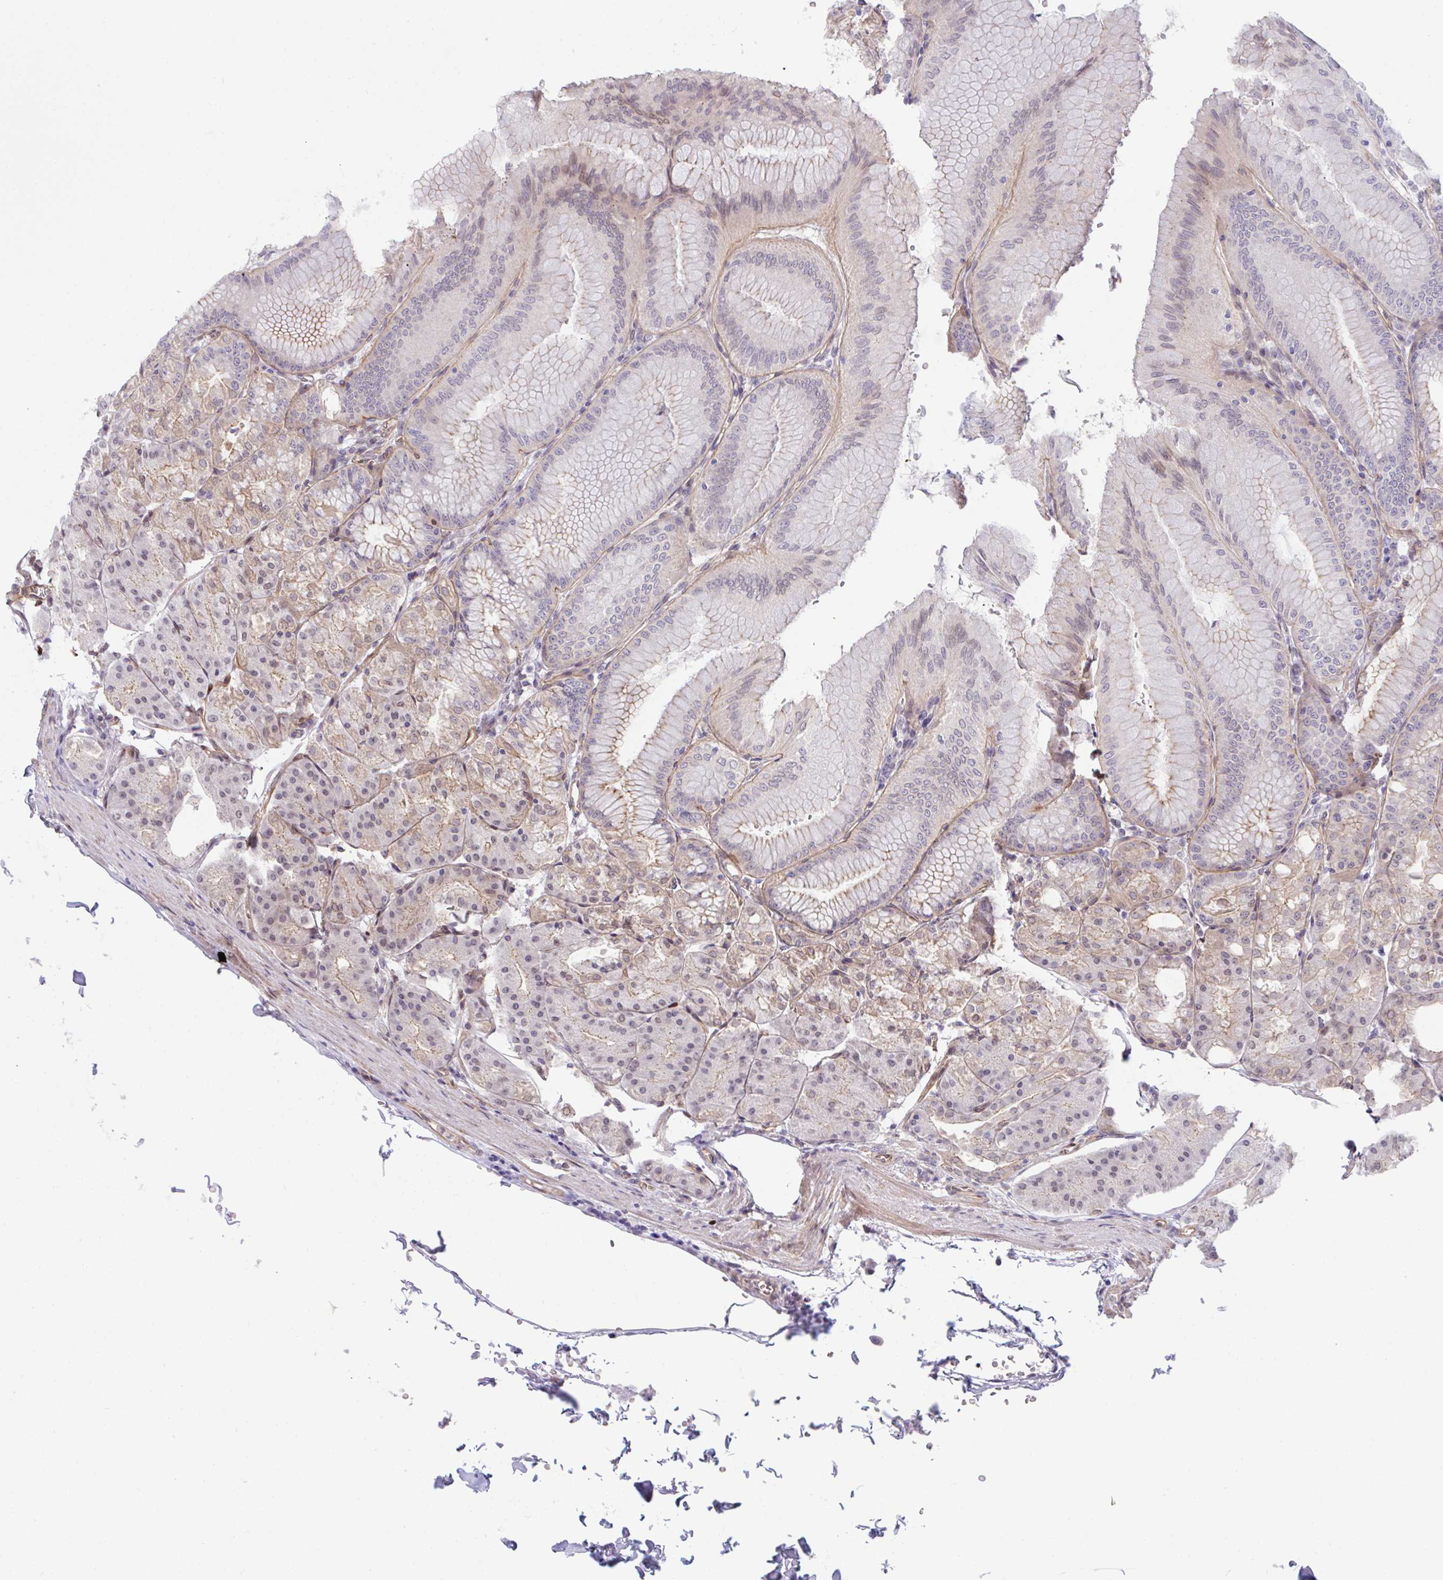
{"staining": {"intensity": "weak", "quantity": "<25%", "location": "cytoplasmic/membranous"}, "tissue": "stomach", "cell_type": "Glandular cells", "image_type": "normal", "snomed": [{"axis": "morphology", "description": "Normal tissue, NOS"}, {"axis": "topography", "description": "Stomach, lower"}], "caption": "This is an IHC image of unremarkable human stomach. There is no expression in glandular cells.", "gene": "ZBED3", "patient": {"sex": "male", "age": 71}}